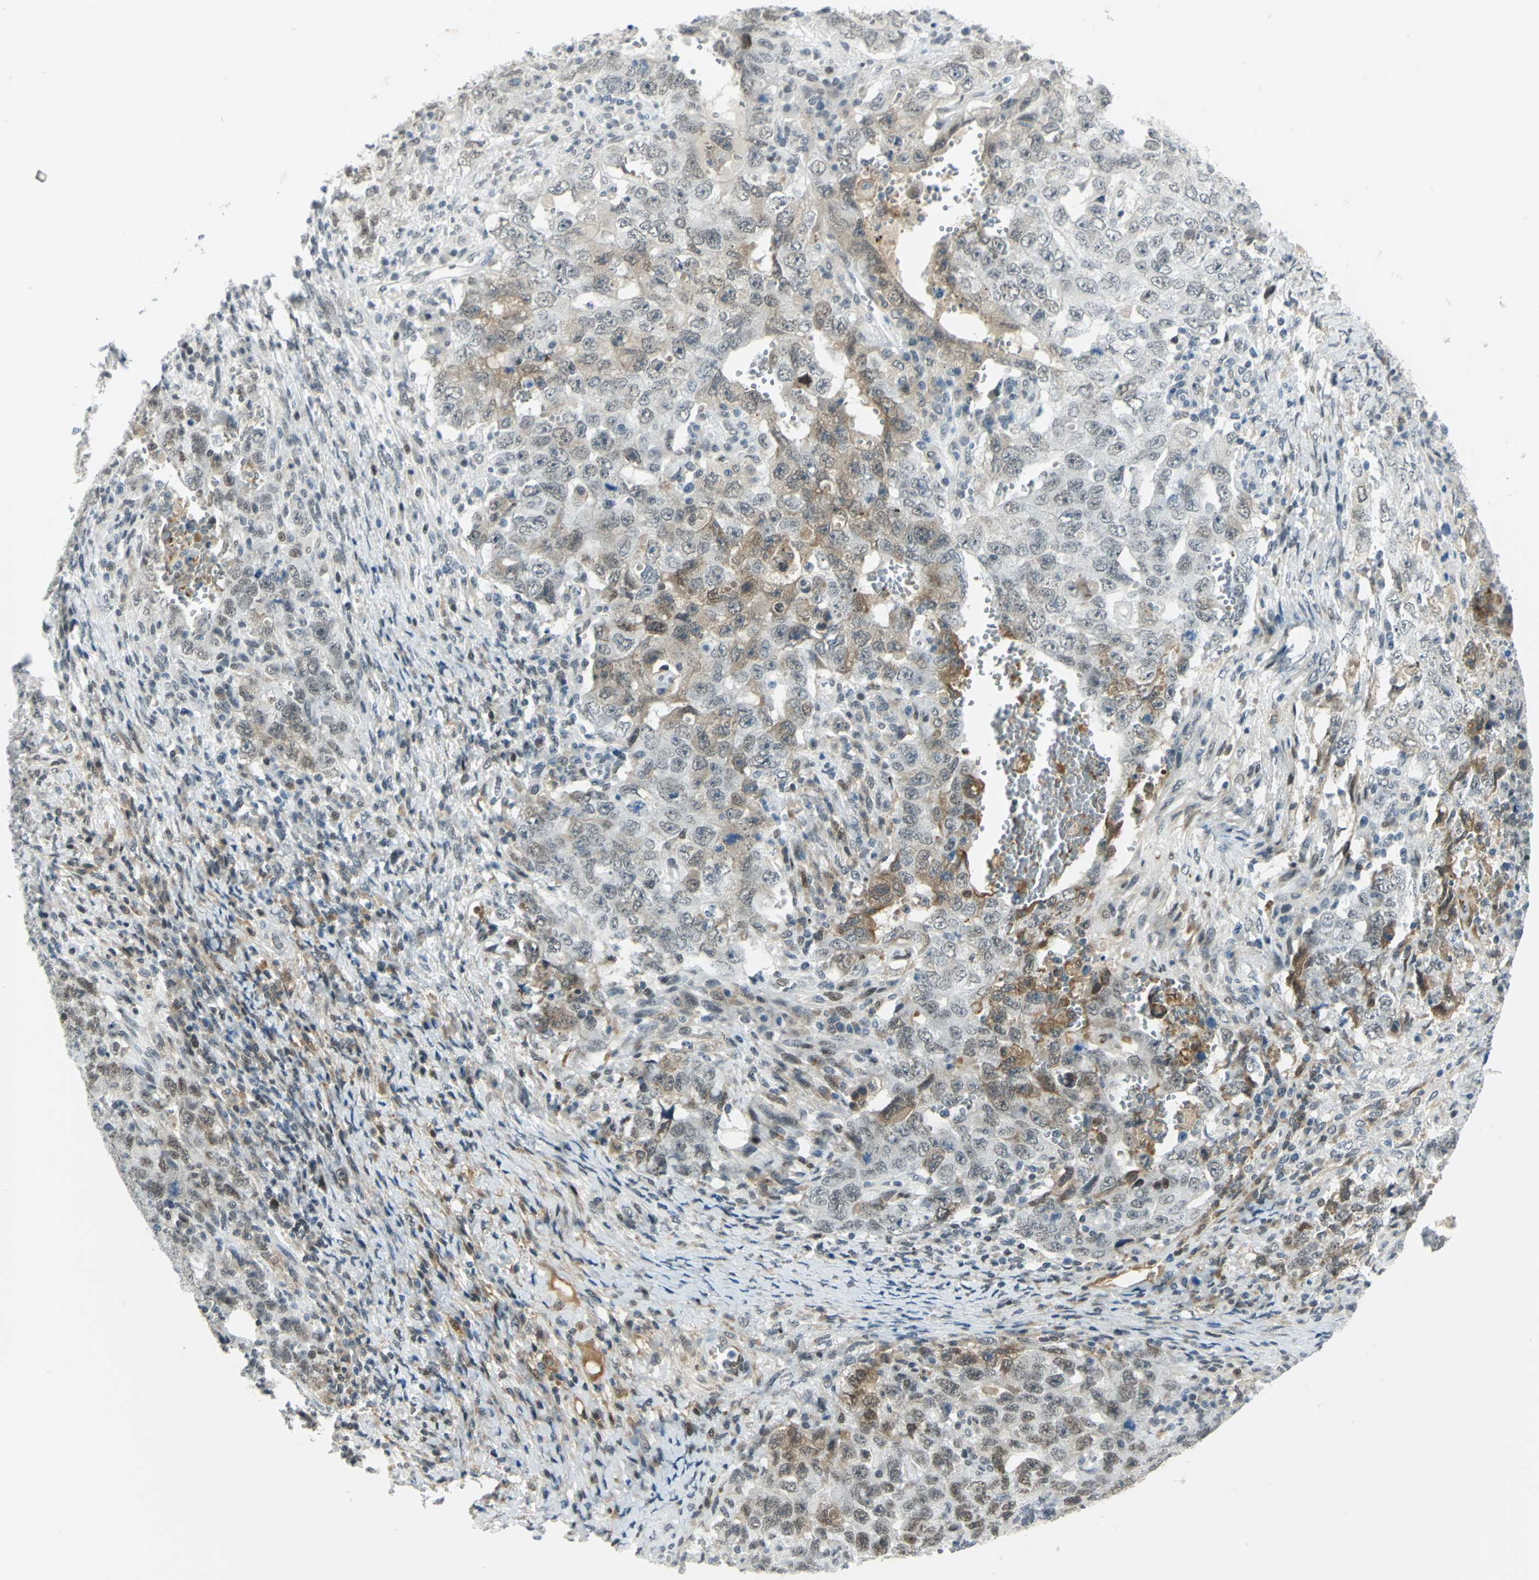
{"staining": {"intensity": "weak", "quantity": "<25%", "location": "cytoplasmic/membranous"}, "tissue": "testis cancer", "cell_type": "Tumor cells", "image_type": "cancer", "snomed": [{"axis": "morphology", "description": "Carcinoma, Embryonal, NOS"}, {"axis": "topography", "description": "Testis"}], "caption": "This photomicrograph is of testis embryonal carcinoma stained with IHC to label a protein in brown with the nuclei are counter-stained blue. There is no positivity in tumor cells. (Brightfield microscopy of DAB IHC at high magnification).", "gene": "MTMR10", "patient": {"sex": "male", "age": 26}}